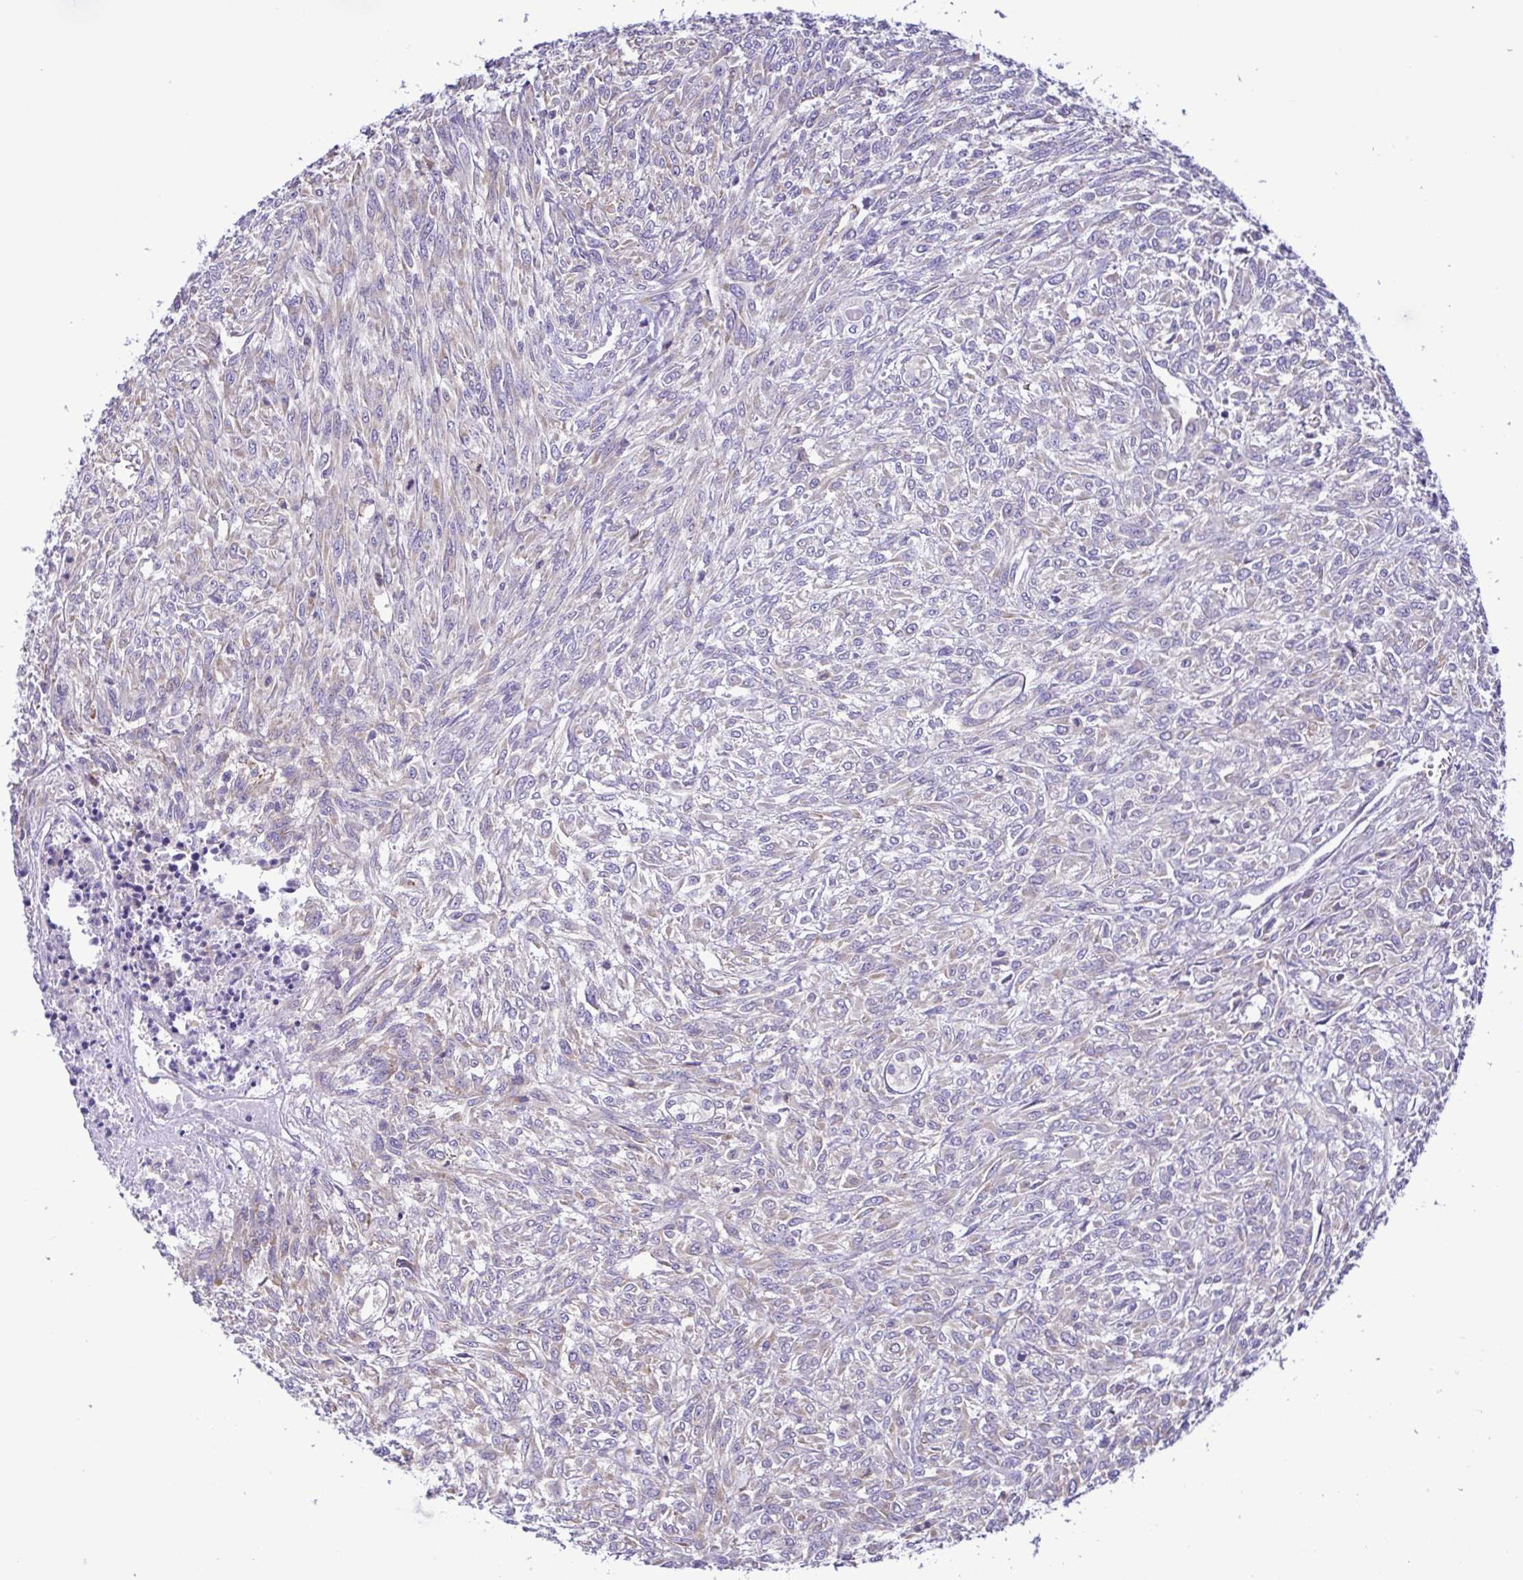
{"staining": {"intensity": "negative", "quantity": "none", "location": "none"}, "tissue": "renal cancer", "cell_type": "Tumor cells", "image_type": "cancer", "snomed": [{"axis": "morphology", "description": "Adenocarcinoma, NOS"}, {"axis": "topography", "description": "Kidney"}], "caption": "This is an immunohistochemistry (IHC) micrograph of human renal cancer (adenocarcinoma). There is no expression in tumor cells.", "gene": "TNNI3", "patient": {"sex": "male", "age": 58}}